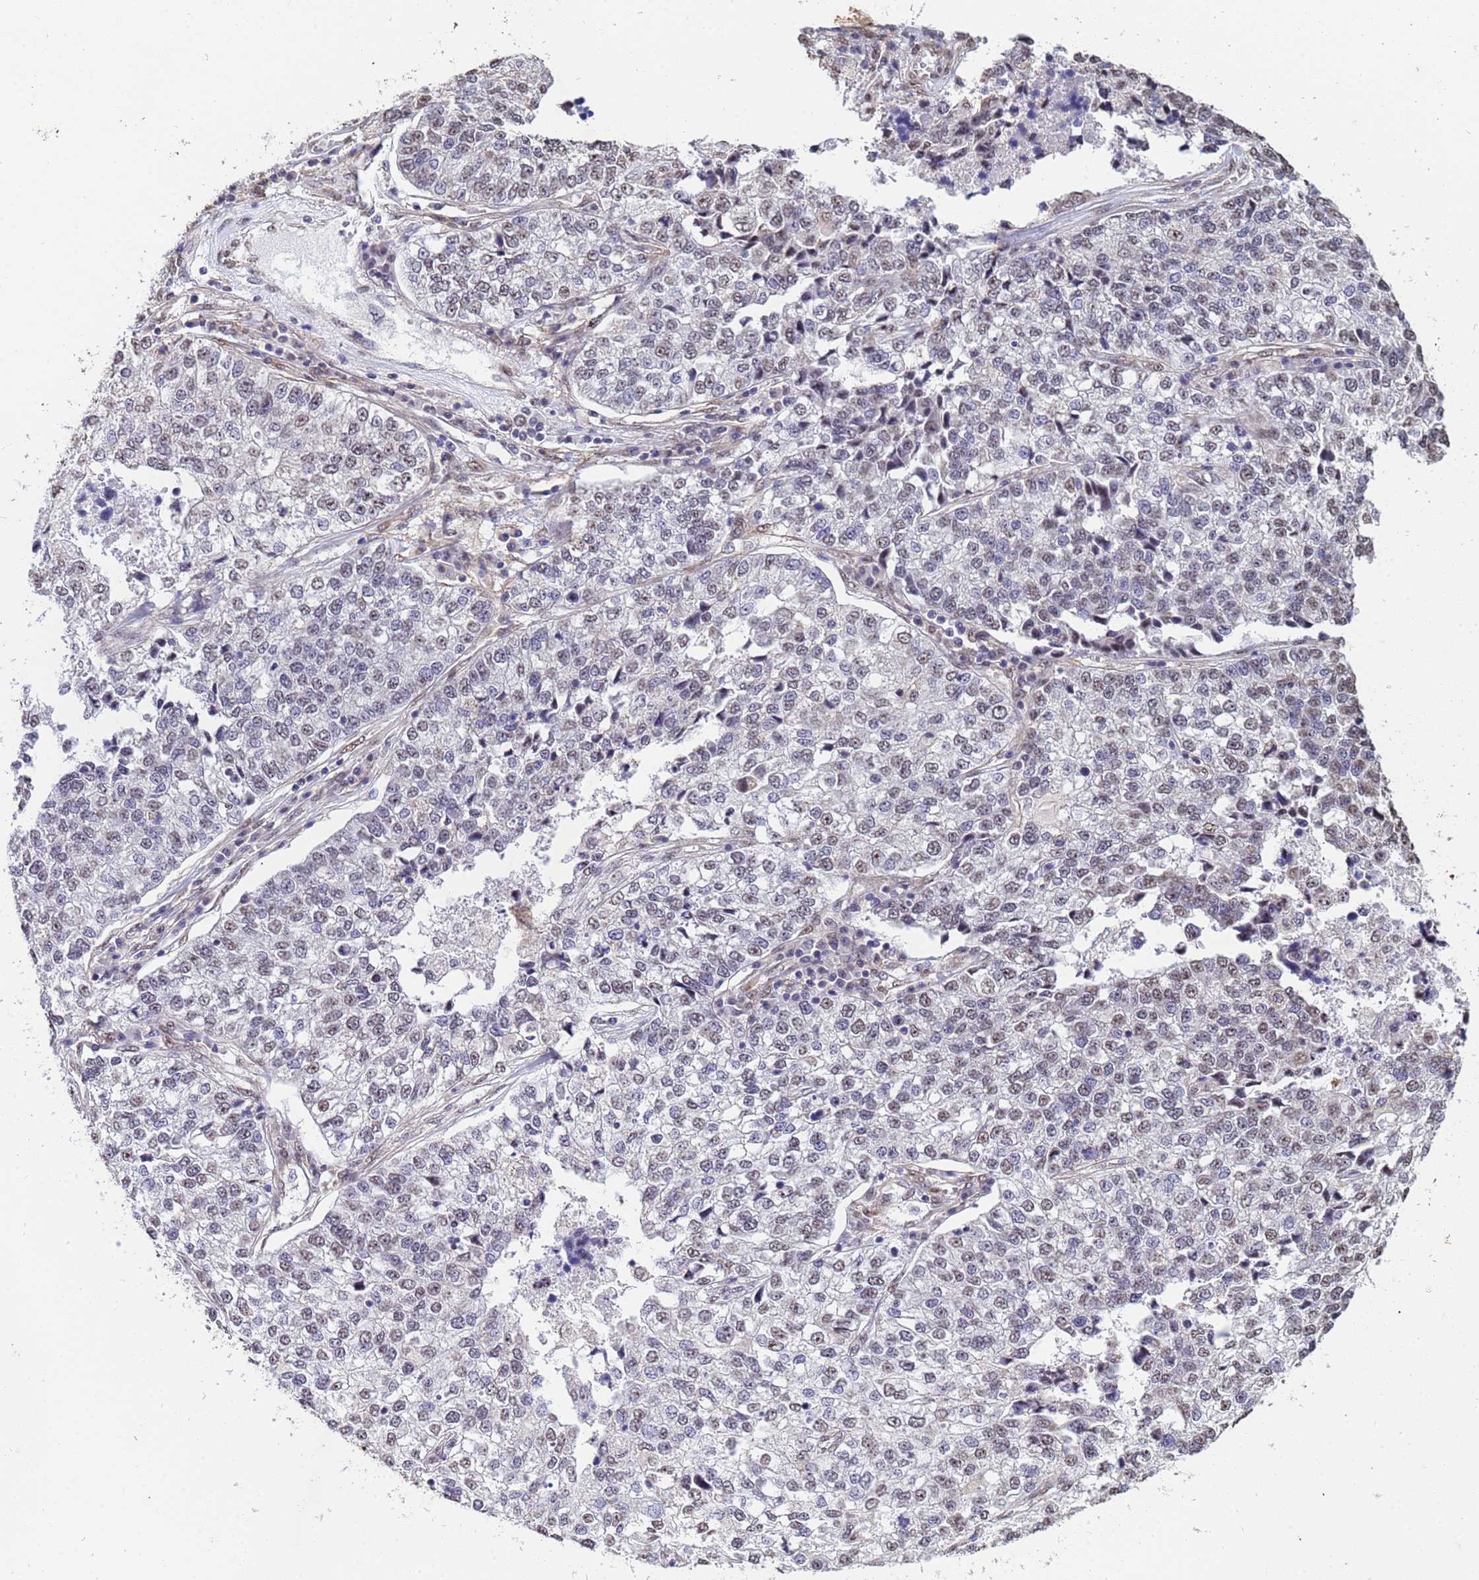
{"staining": {"intensity": "weak", "quantity": "25%-75%", "location": "nuclear"}, "tissue": "lung cancer", "cell_type": "Tumor cells", "image_type": "cancer", "snomed": [{"axis": "morphology", "description": "Adenocarcinoma, NOS"}, {"axis": "topography", "description": "Lung"}], "caption": "Lung cancer (adenocarcinoma) was stained to show a protein in brown. There is low levels of weak nuclear staining in approximately 25%-75% of tumor cells. The staining was performed using DAB (3,3'-diaminobenzidine), with brown indicating positive protein expression. Nuclei are stained blue with hematoxylin.", "gene": "TRIP6", "patient": {"sex": "male", "age": 49}}